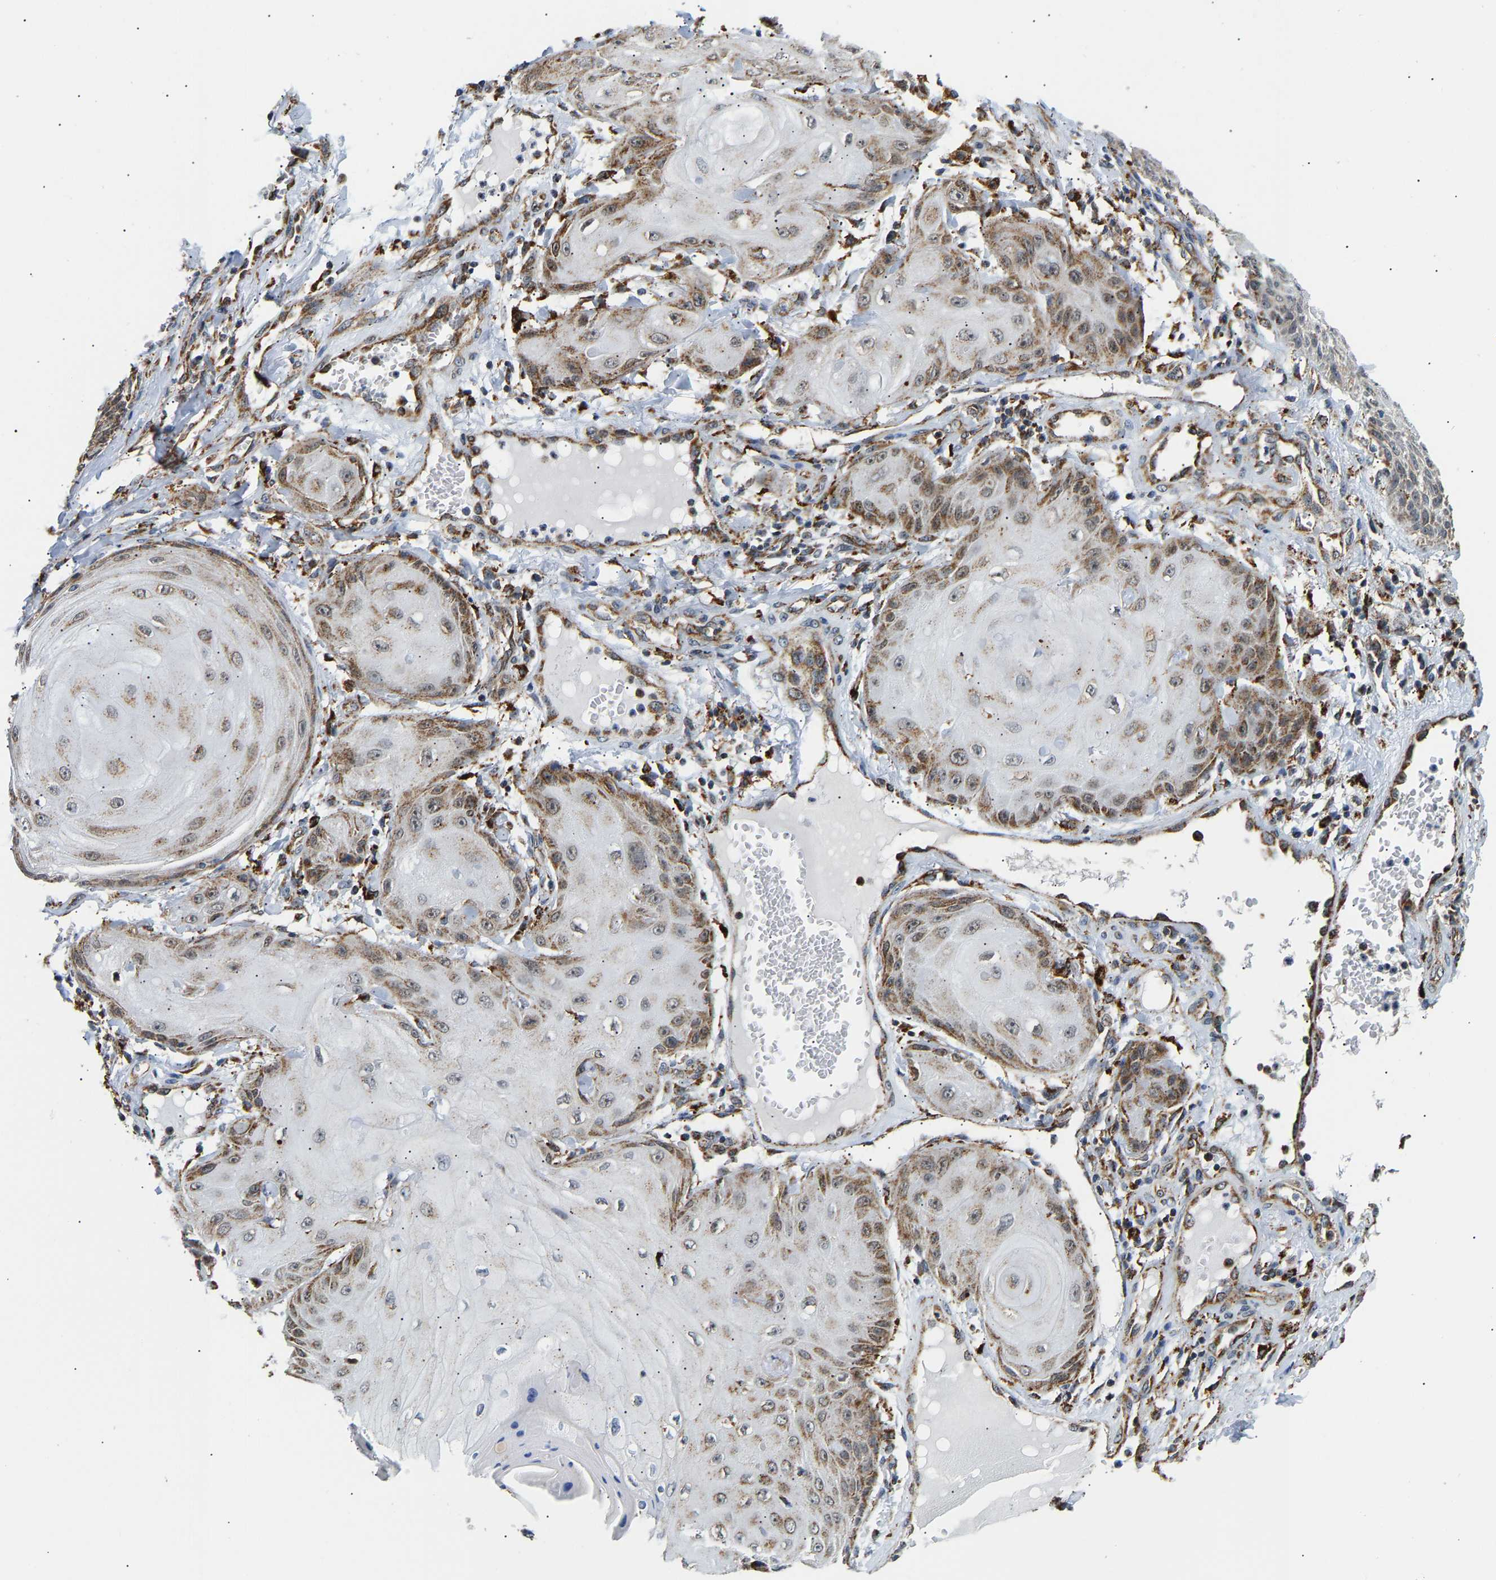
{"staining": {"intensity": "moderate", "quantity": ">75%", "location": "cytoplasmic/membranous"}, "tissue": "skin cancer", "cell_type": "Tumor cells", "image_type": "cancer", "snomed": [{"axis": "morphology", "description": "Squamous cell carcinoma, NOS"}, {"axis": "topography", "description": "Skin"}], "caption": "Squamous cell carcinoma (skin) stained with a brown dye shows moderate cytoplasmic/membranous positive staining in about >75% of tumor cells.", "gene": "GIMAP7", "patient": {"sex": "male", "age": 74}}